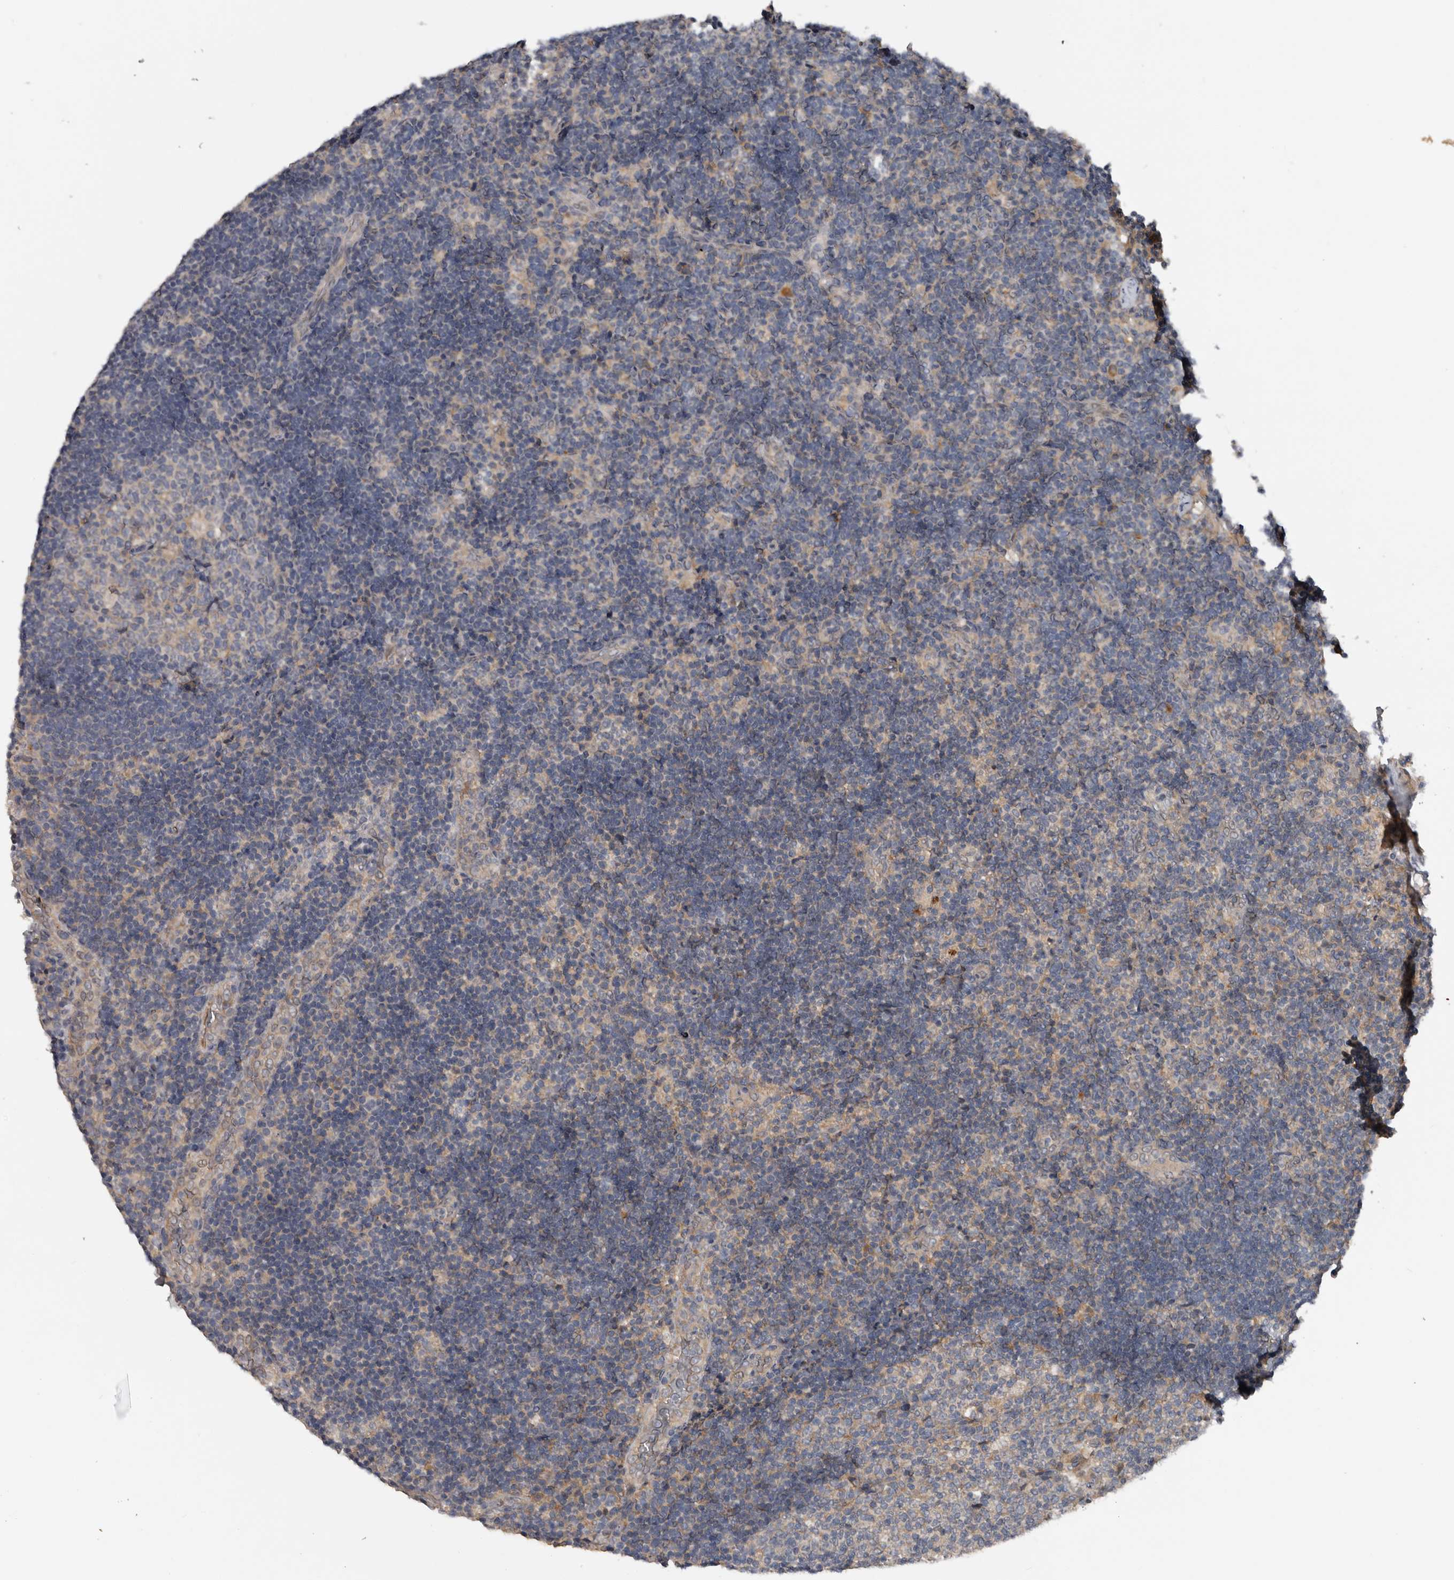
{"staining": {"intensity": "weak", "quantity": "<25%", "location": "cytoplasmic/membranous"}, "tissue": "lymph node", "cell_type": "Germinal center cells", "image_type": "normal", "snomed": [{"axis": "morphology", "description": "Normal tissue, NOS"}, {"axis": "topography", "description": "Lymph node"}], "caption": "IHC photomicrograph of unremarkable lymph node: lymph node stained with DAB reveals no significant protein expression in germinal center cells. (DAB (3,3'-diaminobenzidine) IHC with hematoxylin counter stain).", "gene": "DNAJB4", "patient": {"sex": "female", "age": 22}}